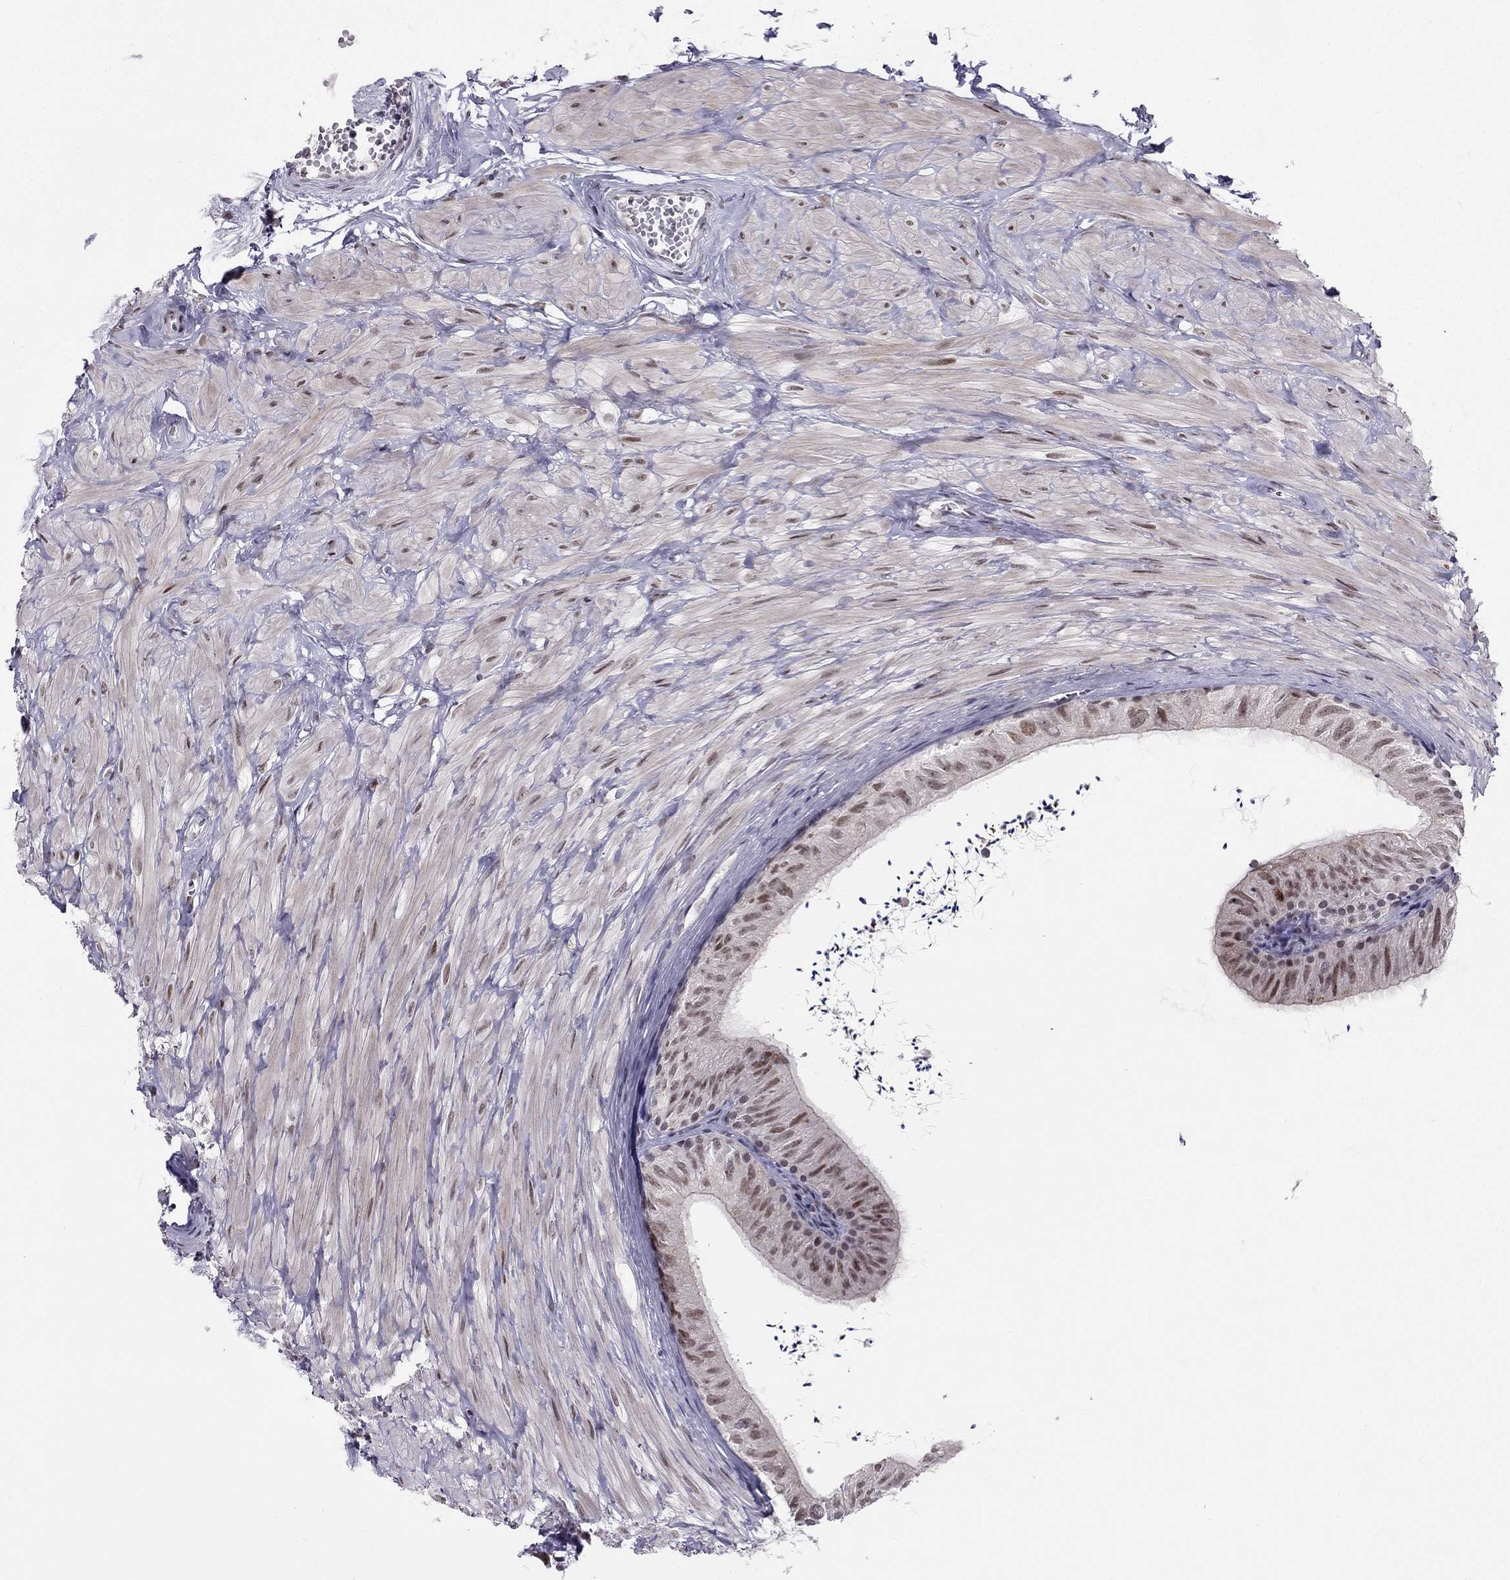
{"staining": {"intensity": "moderate", "quantity": "25%-75%", "location": "nuclear"}, "tissue": "epididymis", "cell_type": "Glandular cells", "image_type": "normal", "snomed": [{"axis": "morphology", "description": "Normal tissue, NOS"}, {"axis": "topography", "description": "Epididymis"}], "caption": "This image demonstrates IHC staining of unremarkable human epididymis, with medium moderate nuclear staining in about 25%-75% of glandular cells.", "gene": "RPRD2", "patient": {"sex": "male", "age": 32}}